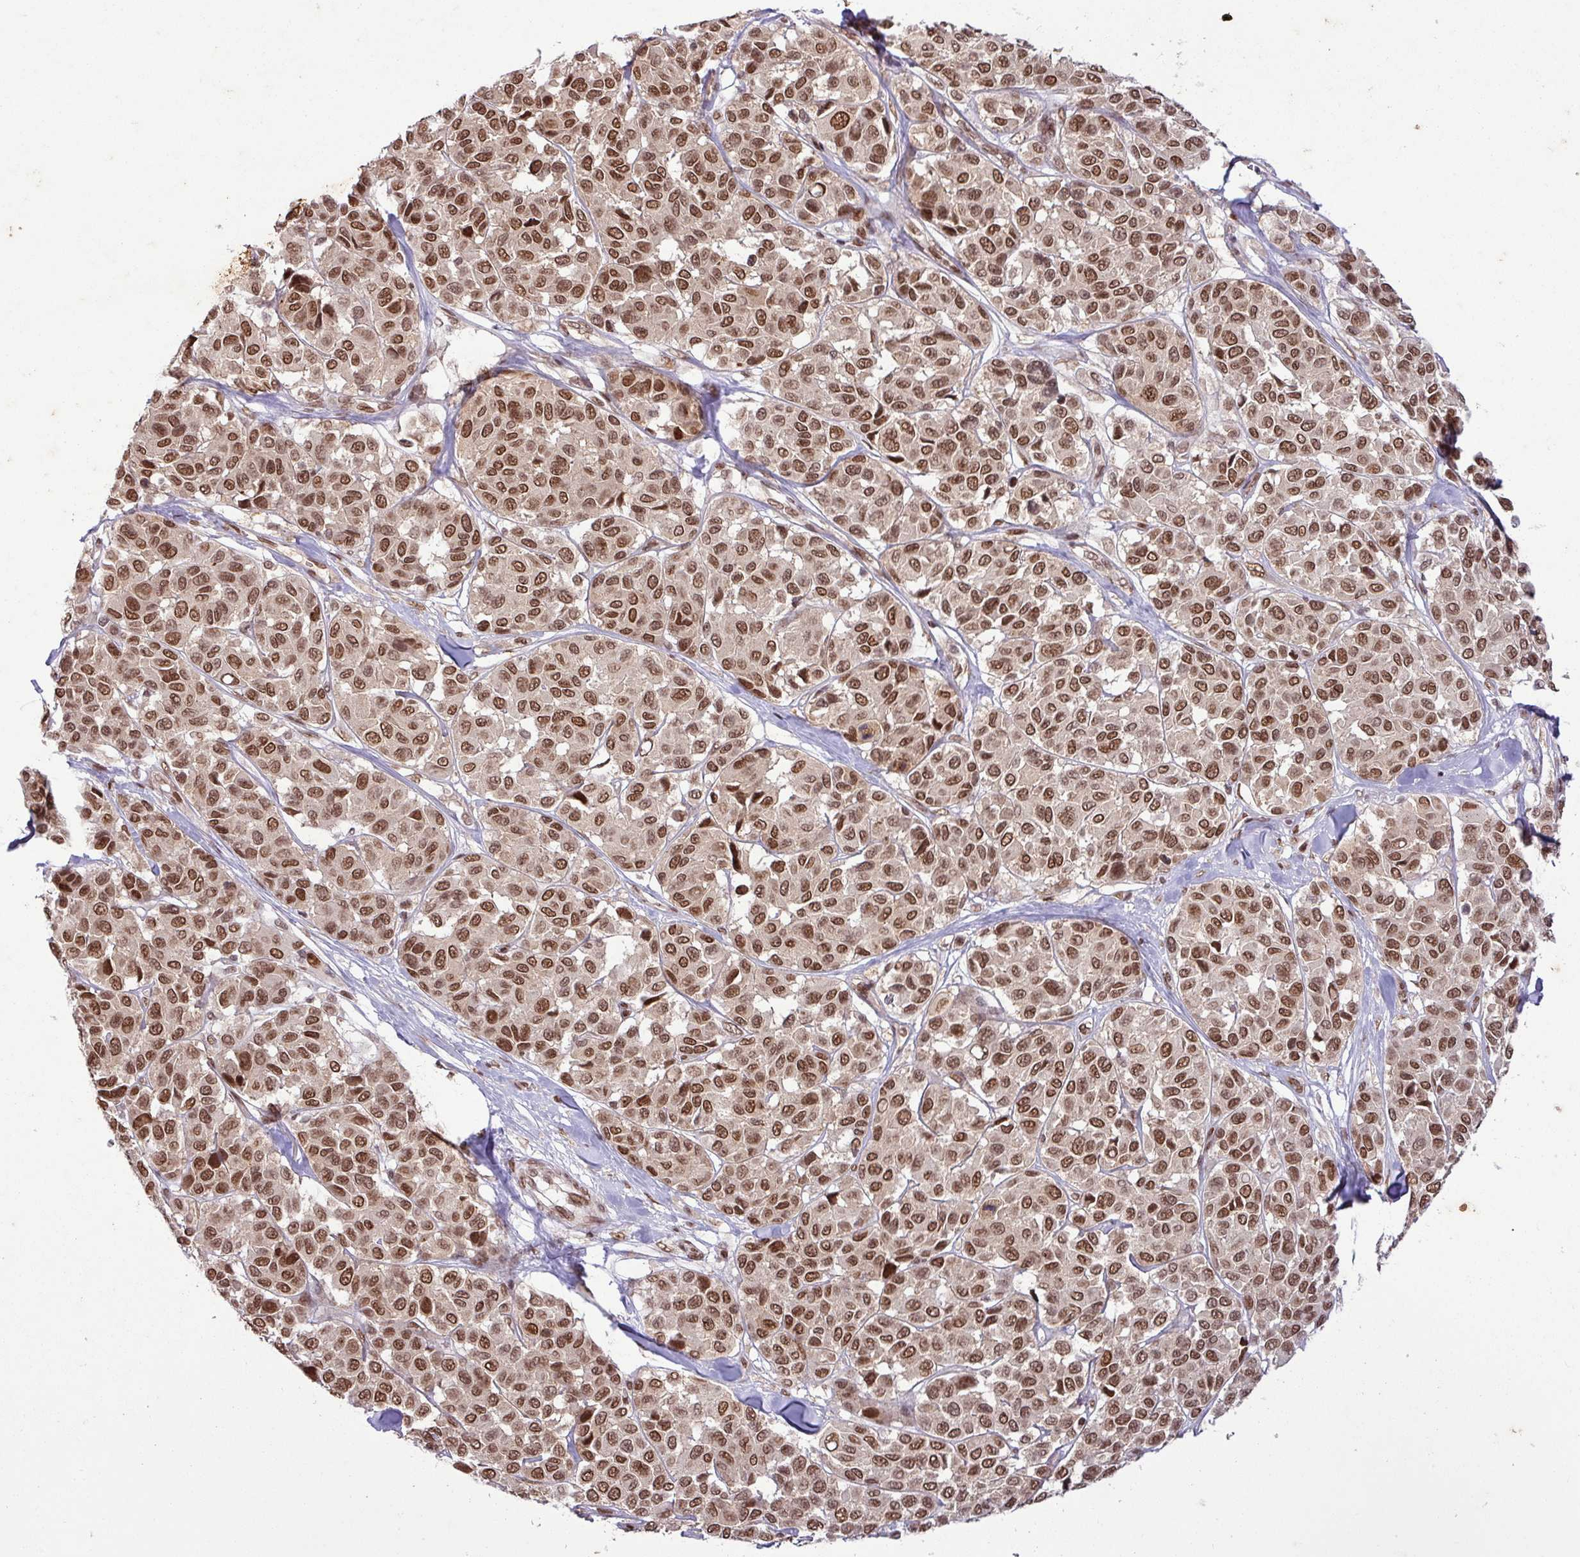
{"staining": {"intensity": "strong", "quantity": ">75%", "location": "nuclear"}, "tissue": "melanoma", "cell_type": "Tumor cells", "image_type": "cancer", "snomed": [{"axis": "morphology", "description": "Malignant melanoma, NOS"}, {"axis": "topography", "description": "Skin"}], "caption": "DAB (3,3'-diaminobenzidine) immunohistochemical staining of malignant melanoma displays strong nuclear protein expression in about >75% of tumor cells.", "gene": "SRSF2", "patient": {"sex": "female", "age": 66}}